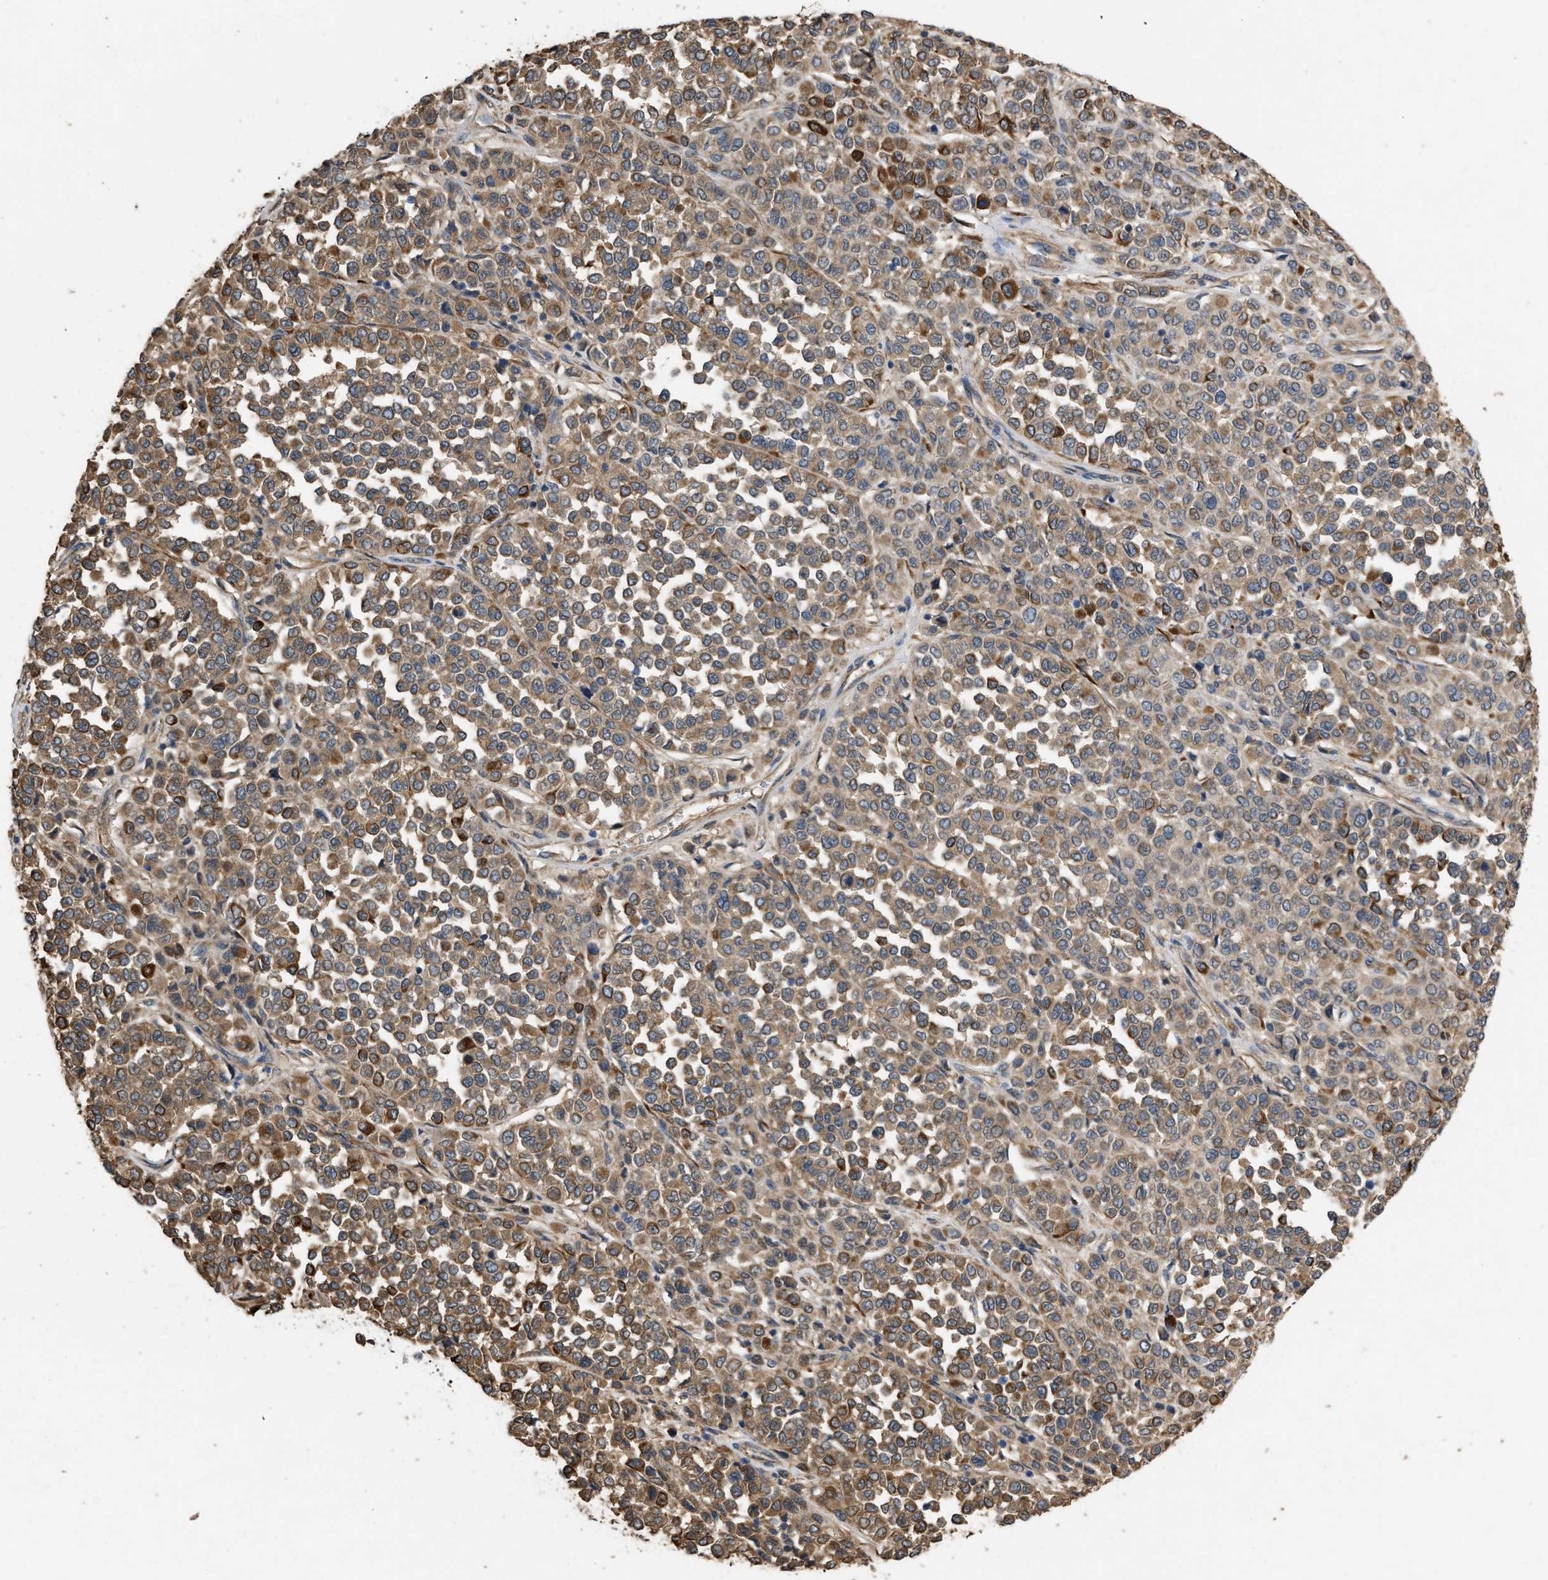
{"staining": {"intensity": "moderate", "quantity": ">75%", "location": "cytoplasmic/membranous"}, "tissue": "melanoma", "cell_type": "Tumor cells", "image_type": "cancer", "snomed": [{"axis": "morphology", "description": "Malignant melanoma, Metastatic site"}, {"axis": "topography", "description": "Pancreas"}], "caption": "Protein expression analysis of human malignant melanoma (metastatic site) reveals moderate cytoplasmic/membranous positivity in about >75% of tumor cells.", "gene": "SLC4A11", "patient": {"sex": "female", "age": 30}}